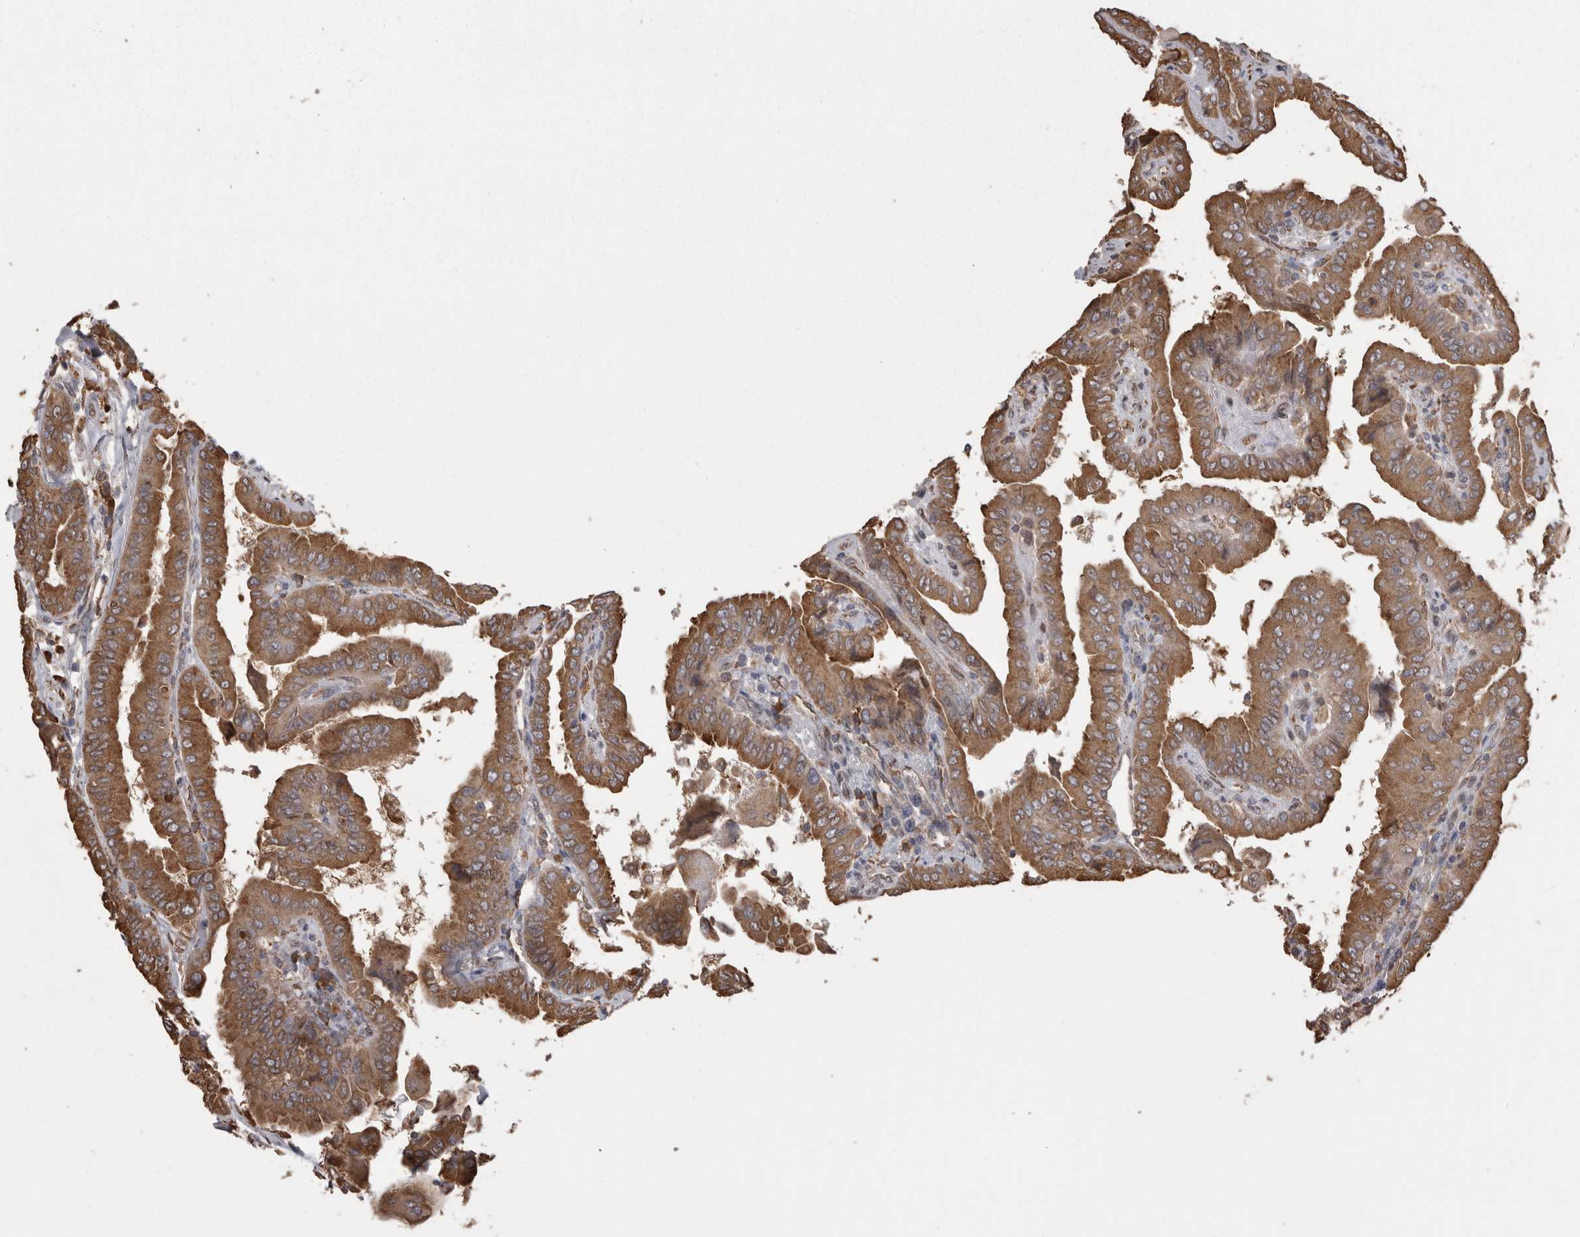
{"staining": {"intensity": "strong", "quantity": ">75%", "location": "cytoplasmic/membranous"}, "tissue": "thyroid cancer", "cell_type": "Tumor cells", "image_type": "cancer", "snomed": [{"axis": "morphology", "description": "Papillary adenocarcinoma, NOS"}, {"axis": "topography", "description": "Thyroid gland"}], "caption": "Papillary adenocarcinoma (thyroid) stained with a protein marker reveals strong staining in tumor cells.", "gene": "PON2", "patient": {"sex": "male", "age": 33}}